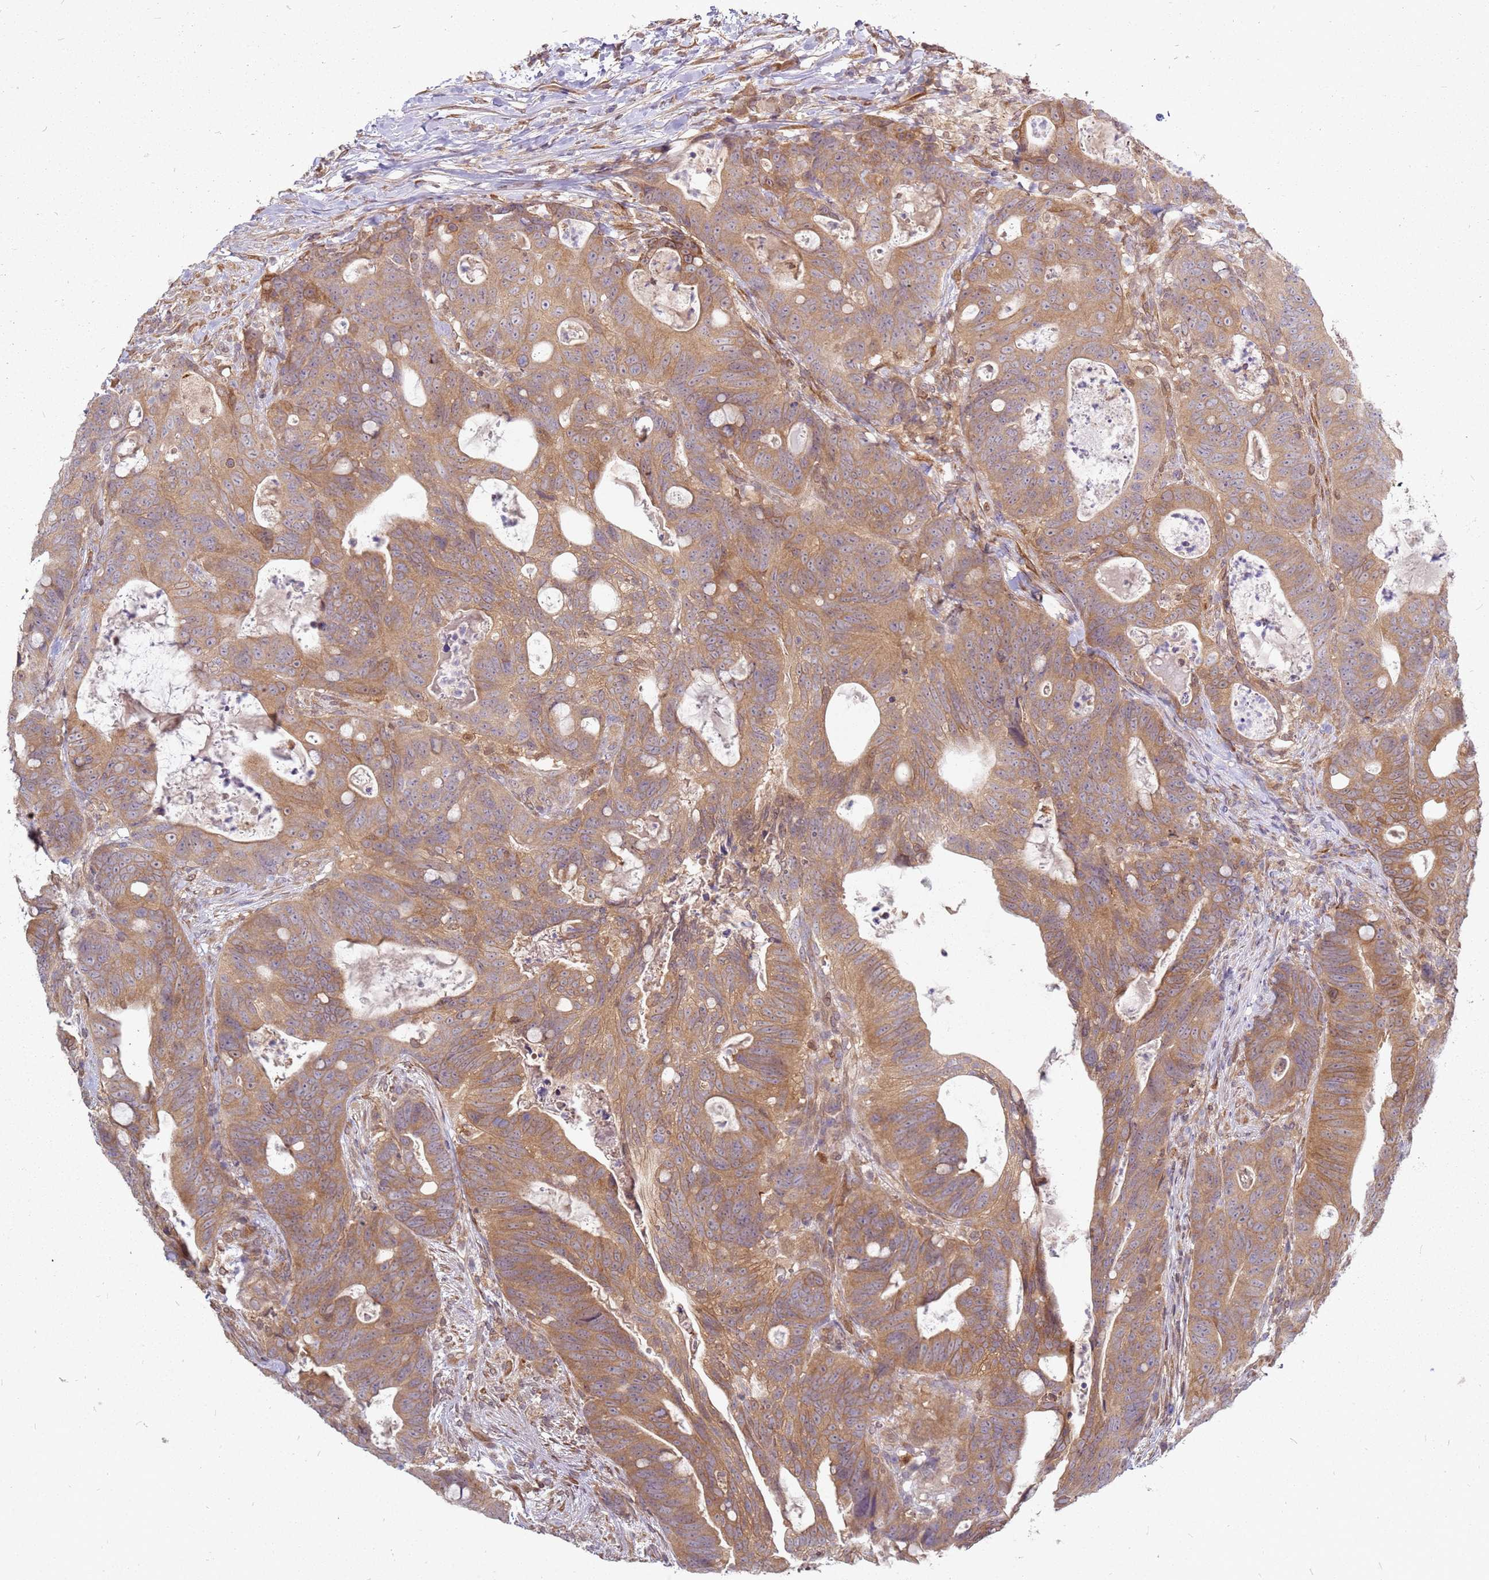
{"staining": {"intensity": "moderate", "quantity": ">75%", "location": "cytoplasmic/membranous"}, "tissue": "colorectal cancer", "cell_type": "Tumor cells", "image_type": "cancer", "snomed": [{"axis": "morphology", "description": "Adenocarcinoma, NOS"}, {"axis": "topography", "description": "Colon"}], "caption": "Colorectal cancer (adenocarcinoma) stained for a protein exhibits moderate cytoplasmic/membranous positivity in tumor cells. (DAB (3,3'-diaminobenzidine) IHC with brightfield microscopy, high magnification).", "gene": "NUDT14", "patient": {"sex": "female", "age": 82}}